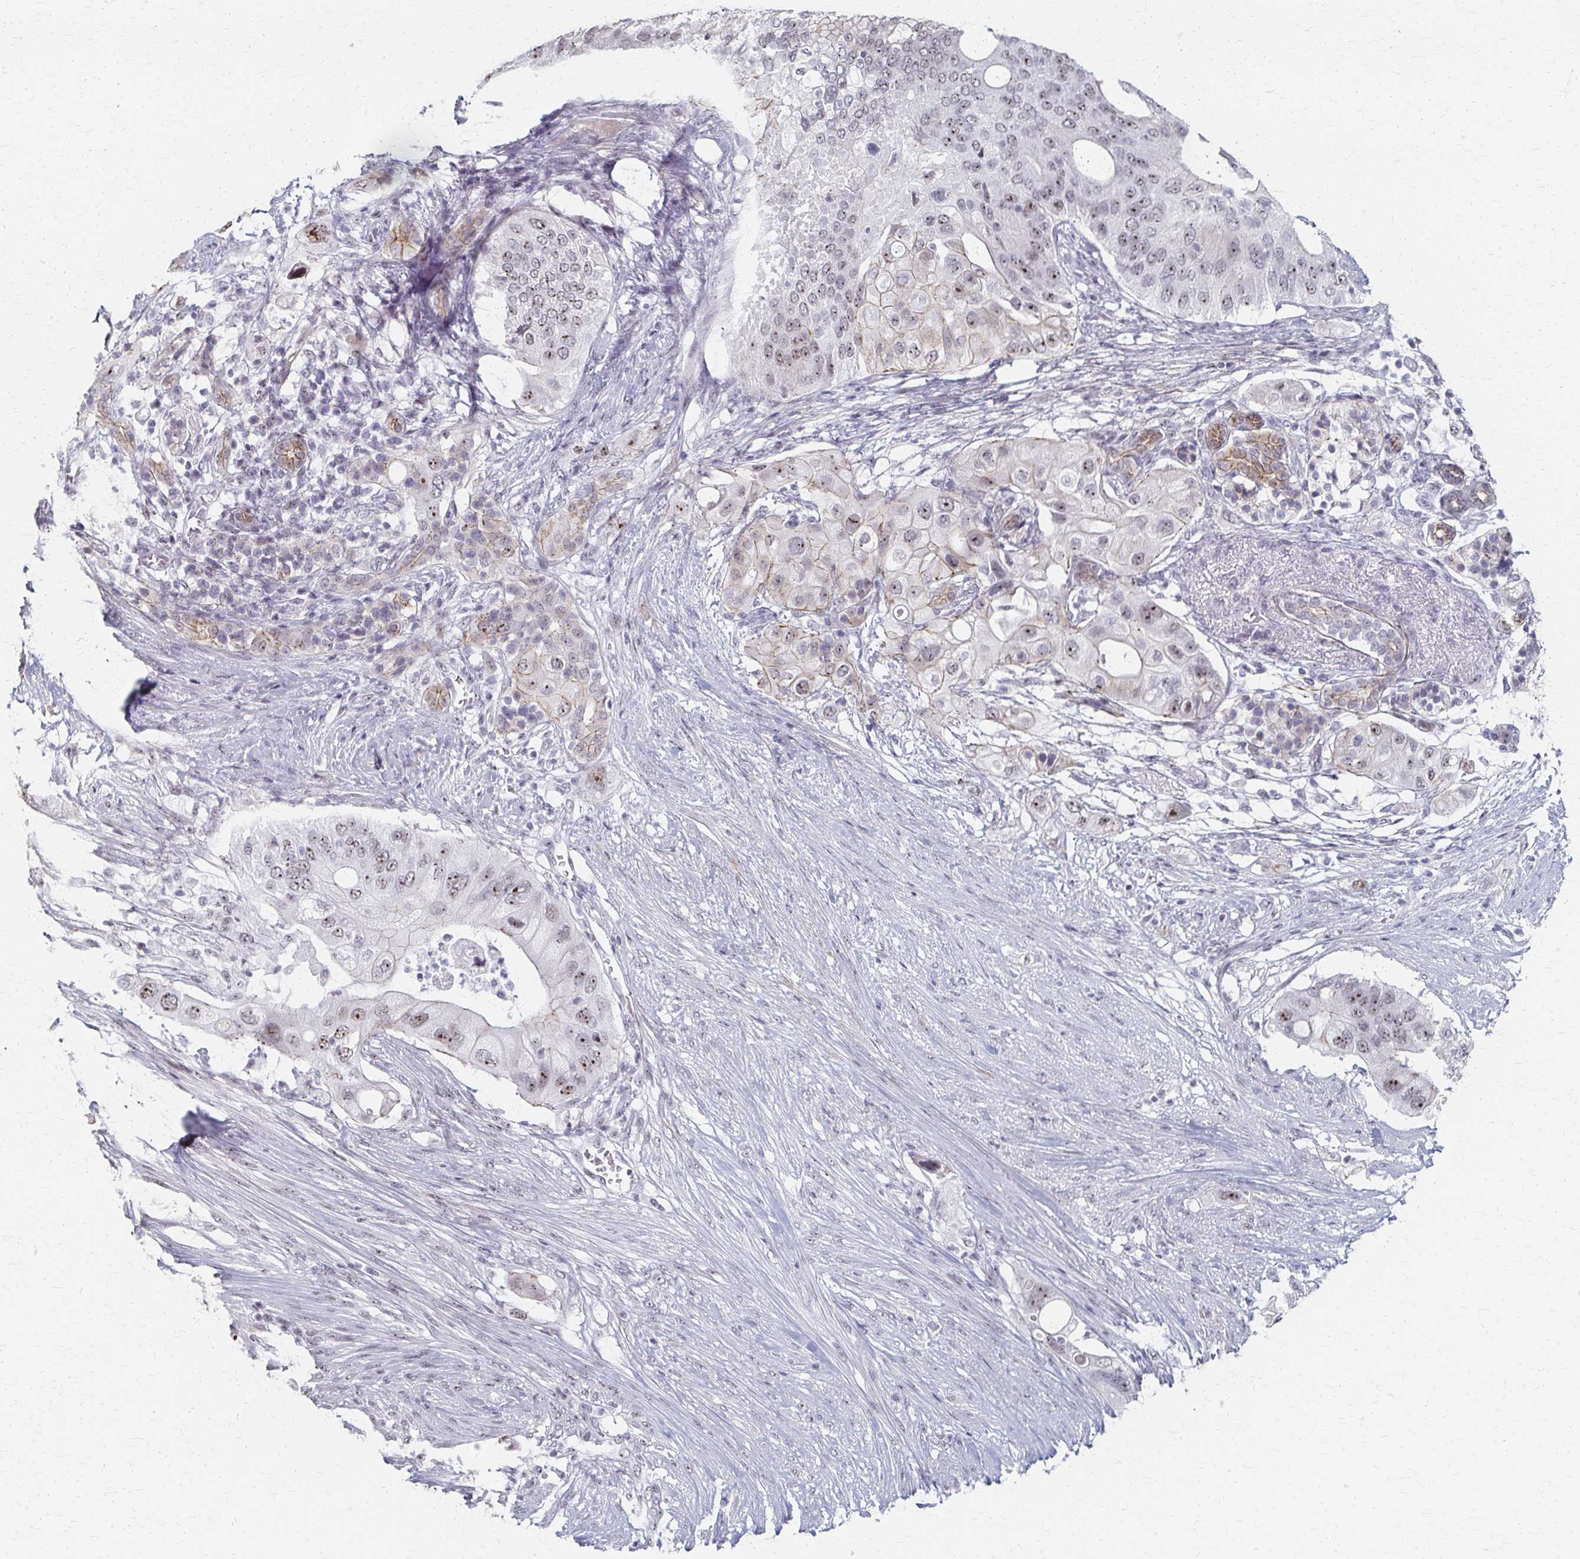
{"staining": {"intensity": "moderate", "quantity": "25%-75%", "location": "nuclear"}, "tissue": "pancreatic cancer", "cell_type": "Tumor cells", "image_type": "cancer", "snomed": [{"axis": "morphology", "description": "Adenocarcinoma, NOS"}, {"axis": "topography", "description": "Pancreas"}], "caption": "Protein staining of adenocarcinoma (pancreatic) tissue shows moderate nuclear positivity in approximately 25%-75% of tumor cells.", "gene": "PES1", "patient": {"sex": "female", "age": 72}}